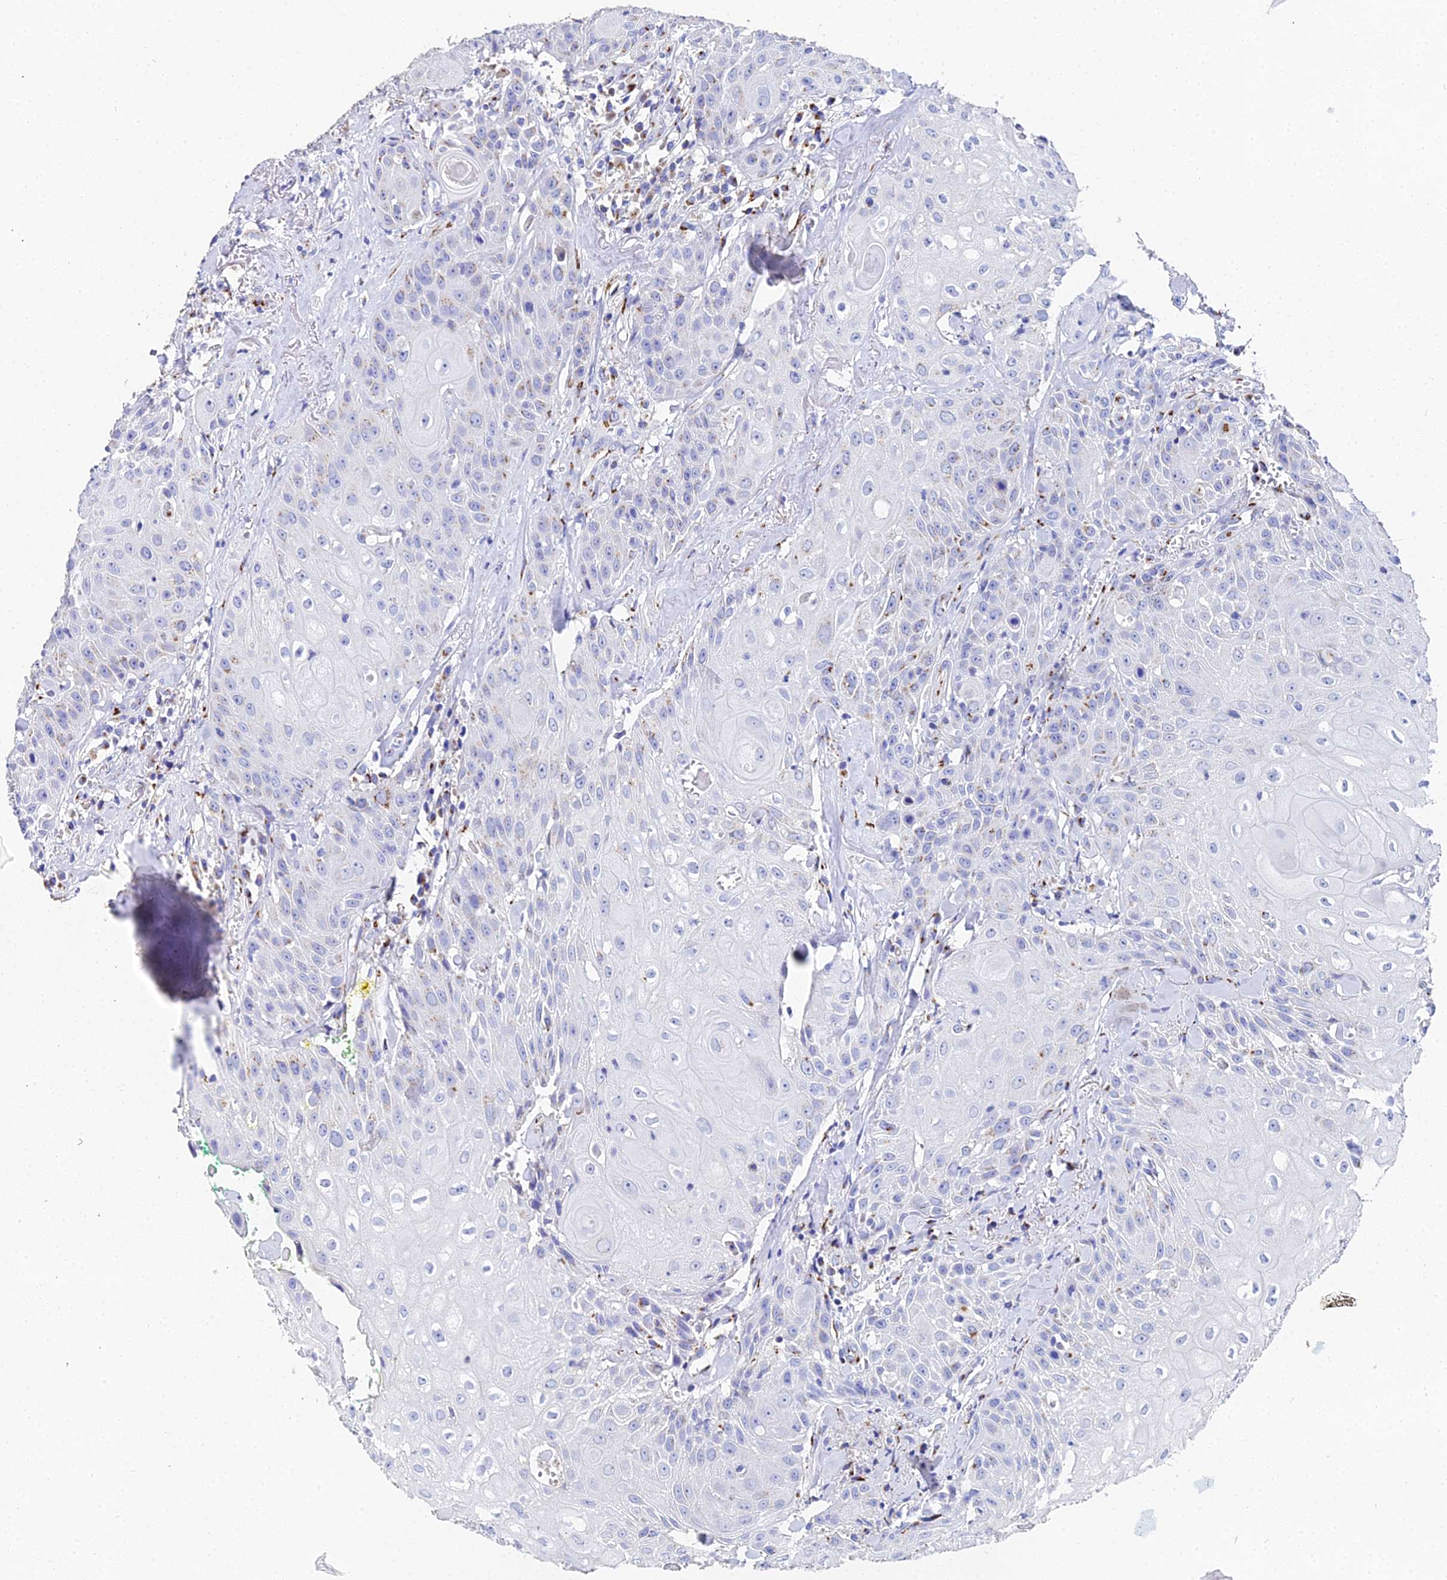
{"staining": {"intensity": "negative", "quantity": "none", "location": "none"}, "tissue": "head and neck cancer", "cell_type": "Tumor cells", "image_type": "cancer", "snomed": [{"axis": "morphology", "description": "Squamous cell carcinoma, NOS"}, {"axis": "topography", "description": "Oral tissue"}, {"axis": "topography", "description": "Head-Neck"}], "caption": "Tumor cells are negative for protein expression in human head and neck cancer.", "gene": "ENSG00000268674", "patient": {"sex": "female", "age": 82}}